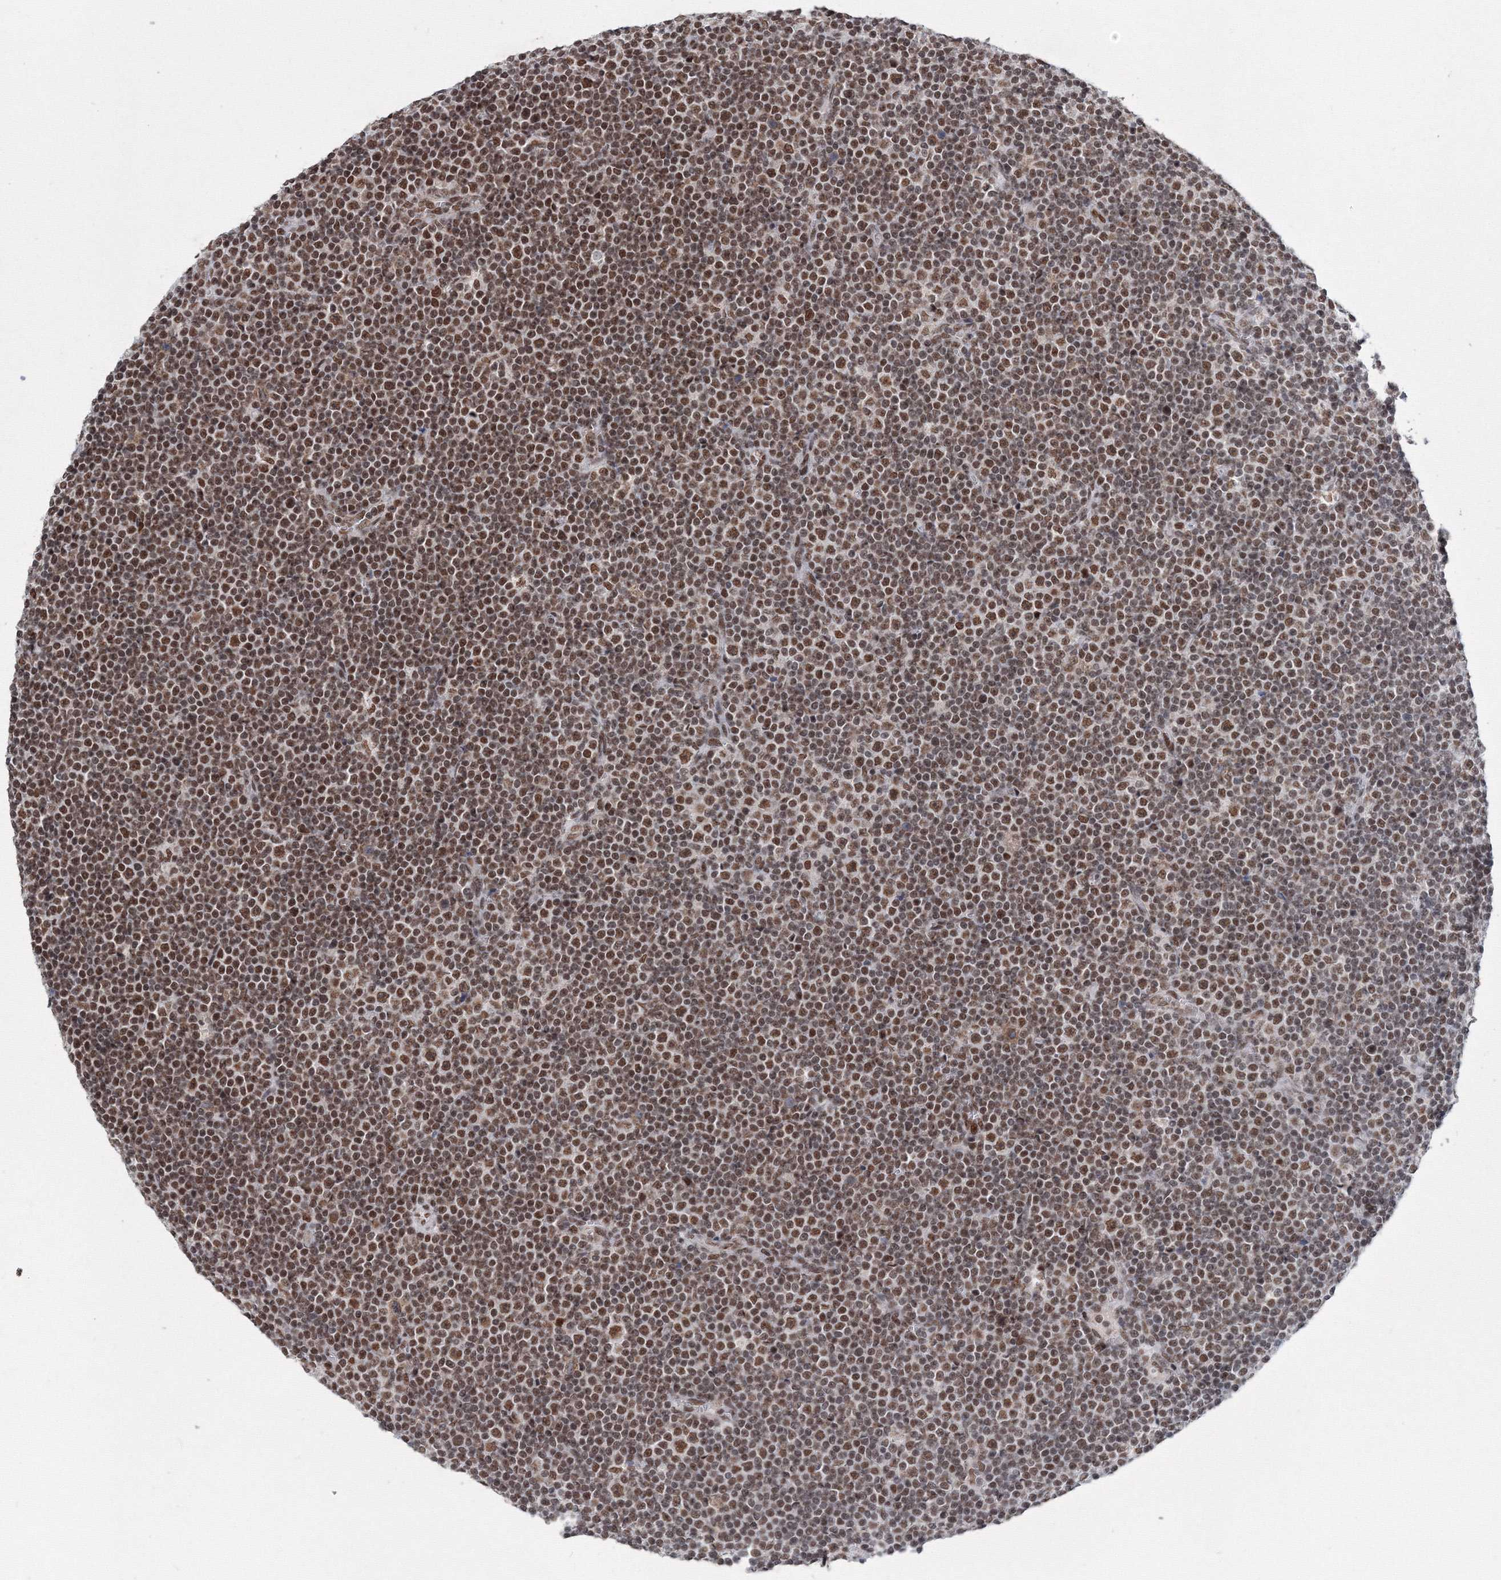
{"staining": {"intensity": "moderate", "quantity": ">75%", "location": "nuclear"}, "tissue": "lymphoma", "cell_type": "Tumor cells", "image_type": "cancer", "snomed": [{"axis": "morphology", "description": "Malignant lymphoma, non-Hodgkin's type, Low grade"}, {"axis": "topography", "description": "Lymph node"}], "caption": "Immunohistochemistry (IHC) (DAB) staining of lymphoma displays moderate nuclear protein positivity in approximately >75% of tumor cells.", "gene": "SF3B6", "patient": {"sex": "female", "age": 67}}